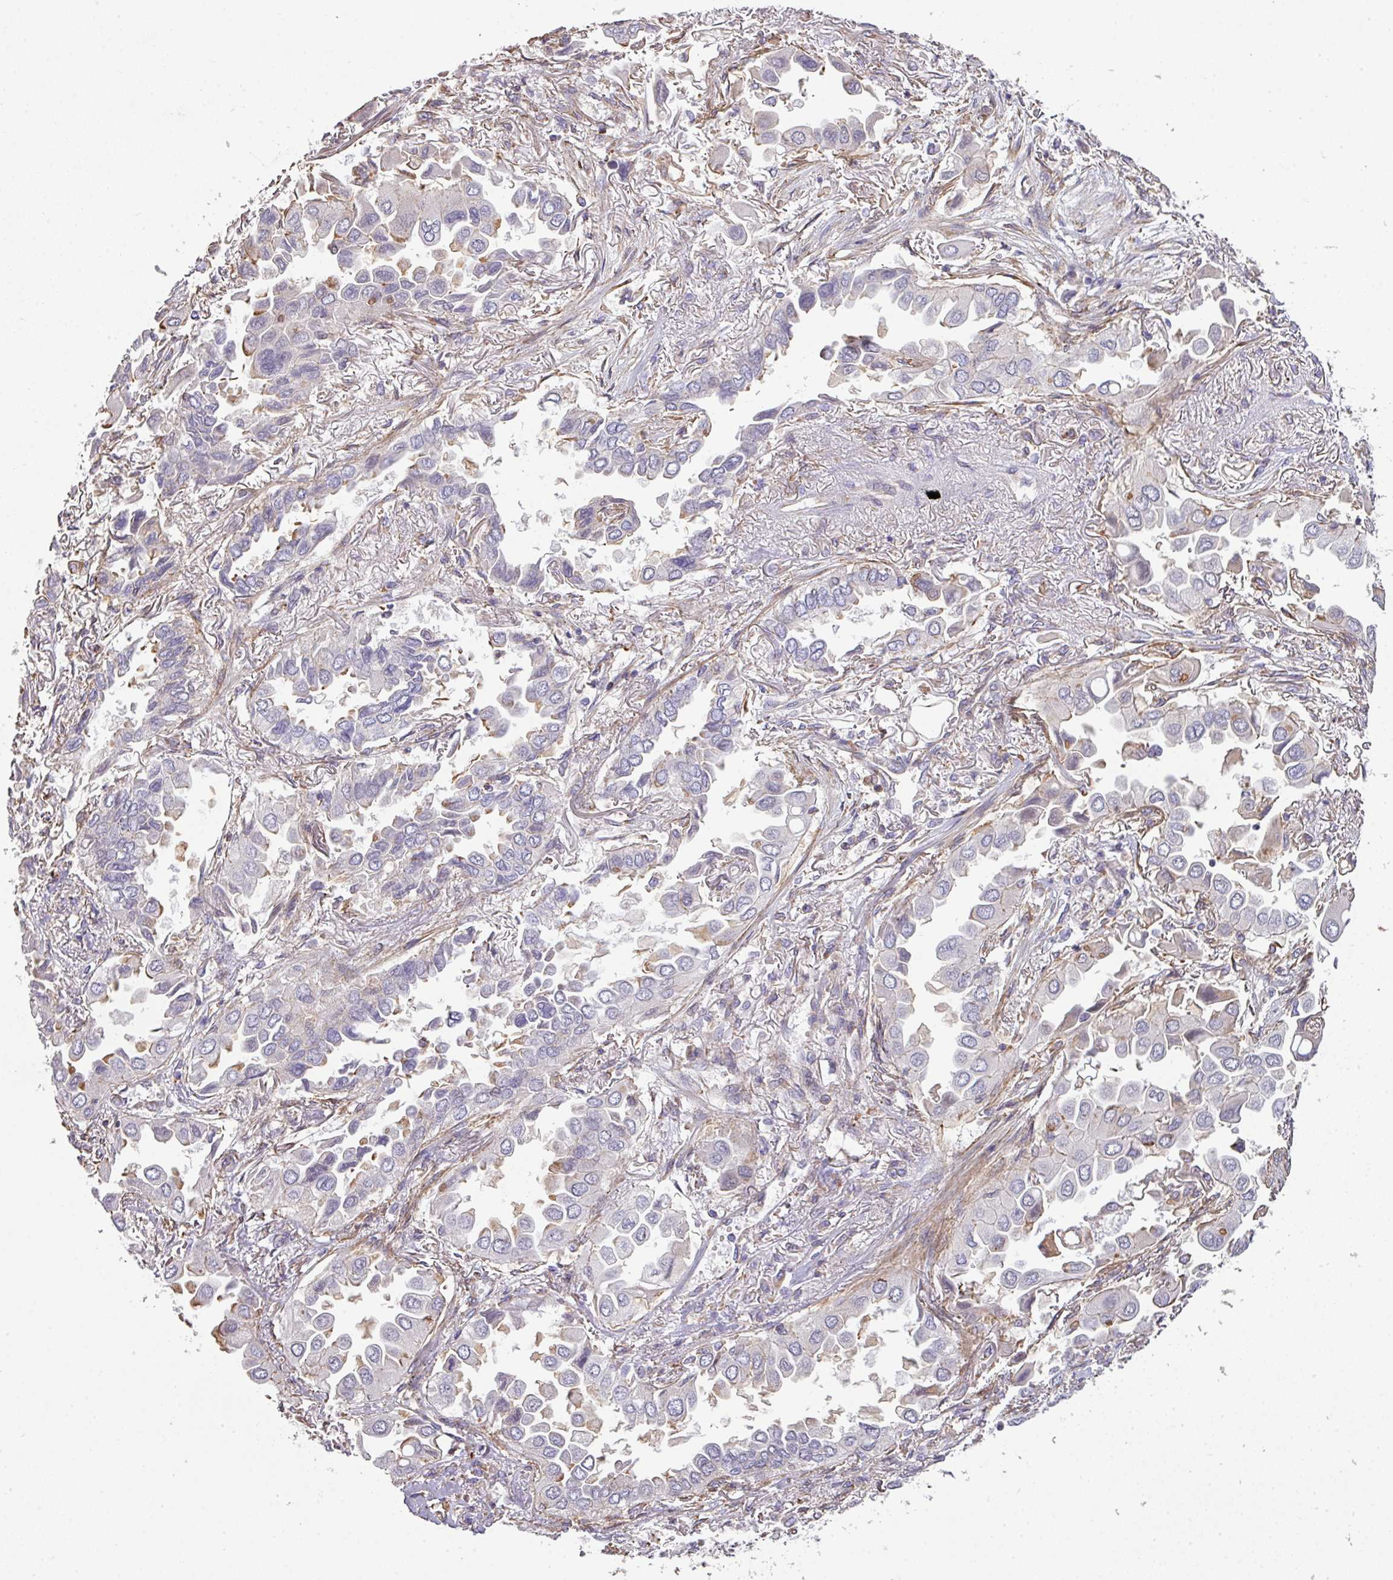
{"staining": {"intensity": "negative", "quantity": "none", "location": "none"}, "tissue": "lung cancer", "cell_type": "Tumor cells", "image_type": "cancer", "snomed": [{"axis": "morphology", "description": "Adenocarcinoma, NOS"}, {"axis": "topography", "description": "Lung"}], "caption": "DAB immunohistochemical staining of lung cancer (adenocarcinoma) exhibits no significant staining in tumor cells. (DAB (3,3'-diaminobenzidine) immunohistochemistry with hematoxylin counter stain).", "gene": "LRRC41", "patient": {"sex": "female", "age": 76}}